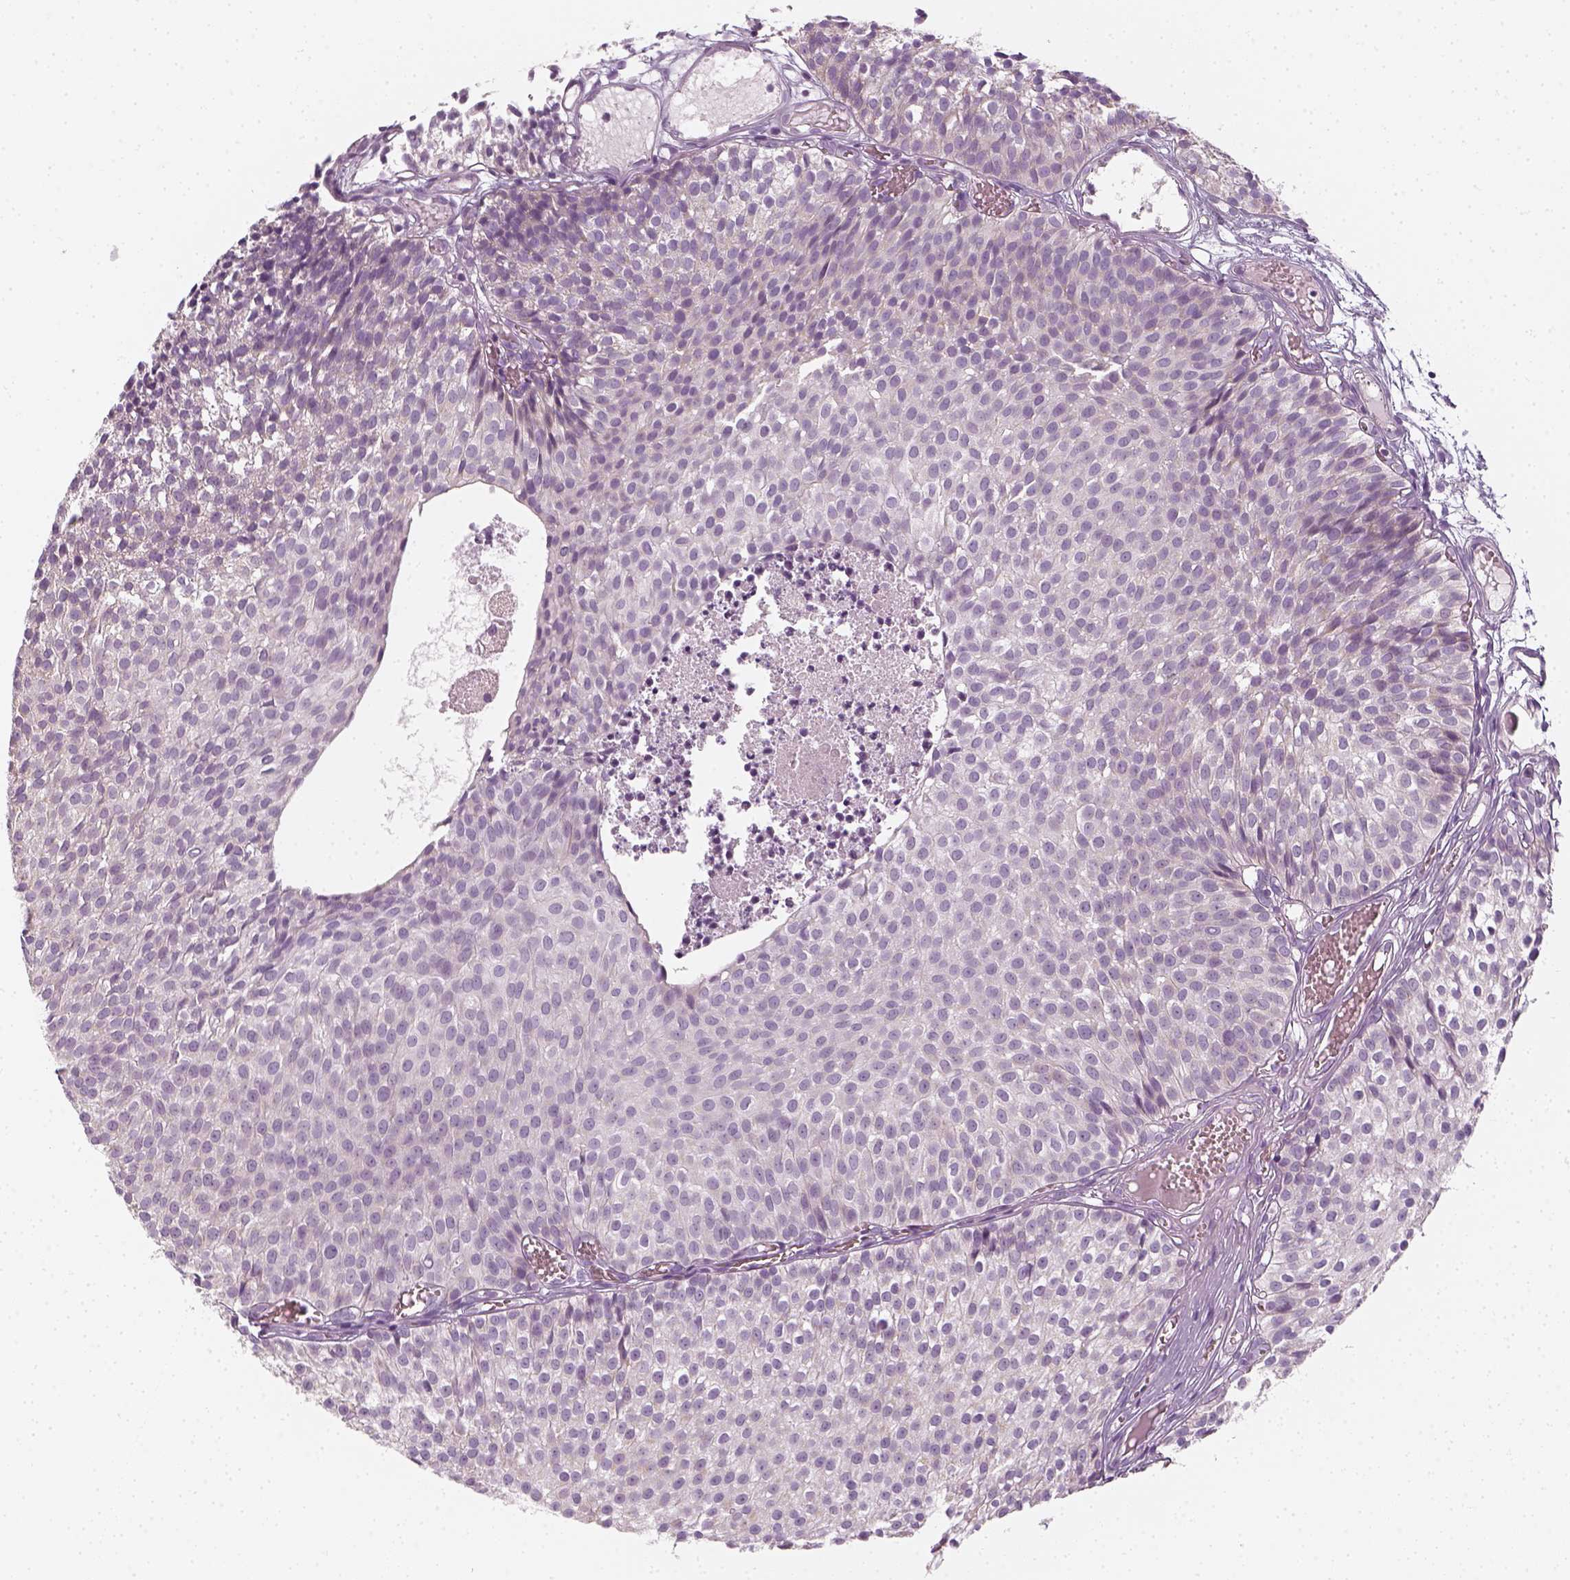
{"staining": {"intensity": "negative", "quantity": "none", "location": "none"}, "tissue": "urothelial cancer", "cell_type": "Tumor cells", "image_type": "cancer", "snomed": [{"axis": "morphology", "description": "Urothelial carcinoma, Low grade"}, {"axis": "topography", "description": "Urinary bladder"}], "caption": "The histopathology image demonstrates no staining of tumor cells in low-grade urothelial carcinoma.", "gene": "PRAME", "patient": {"sex": "male", "age": 63}}